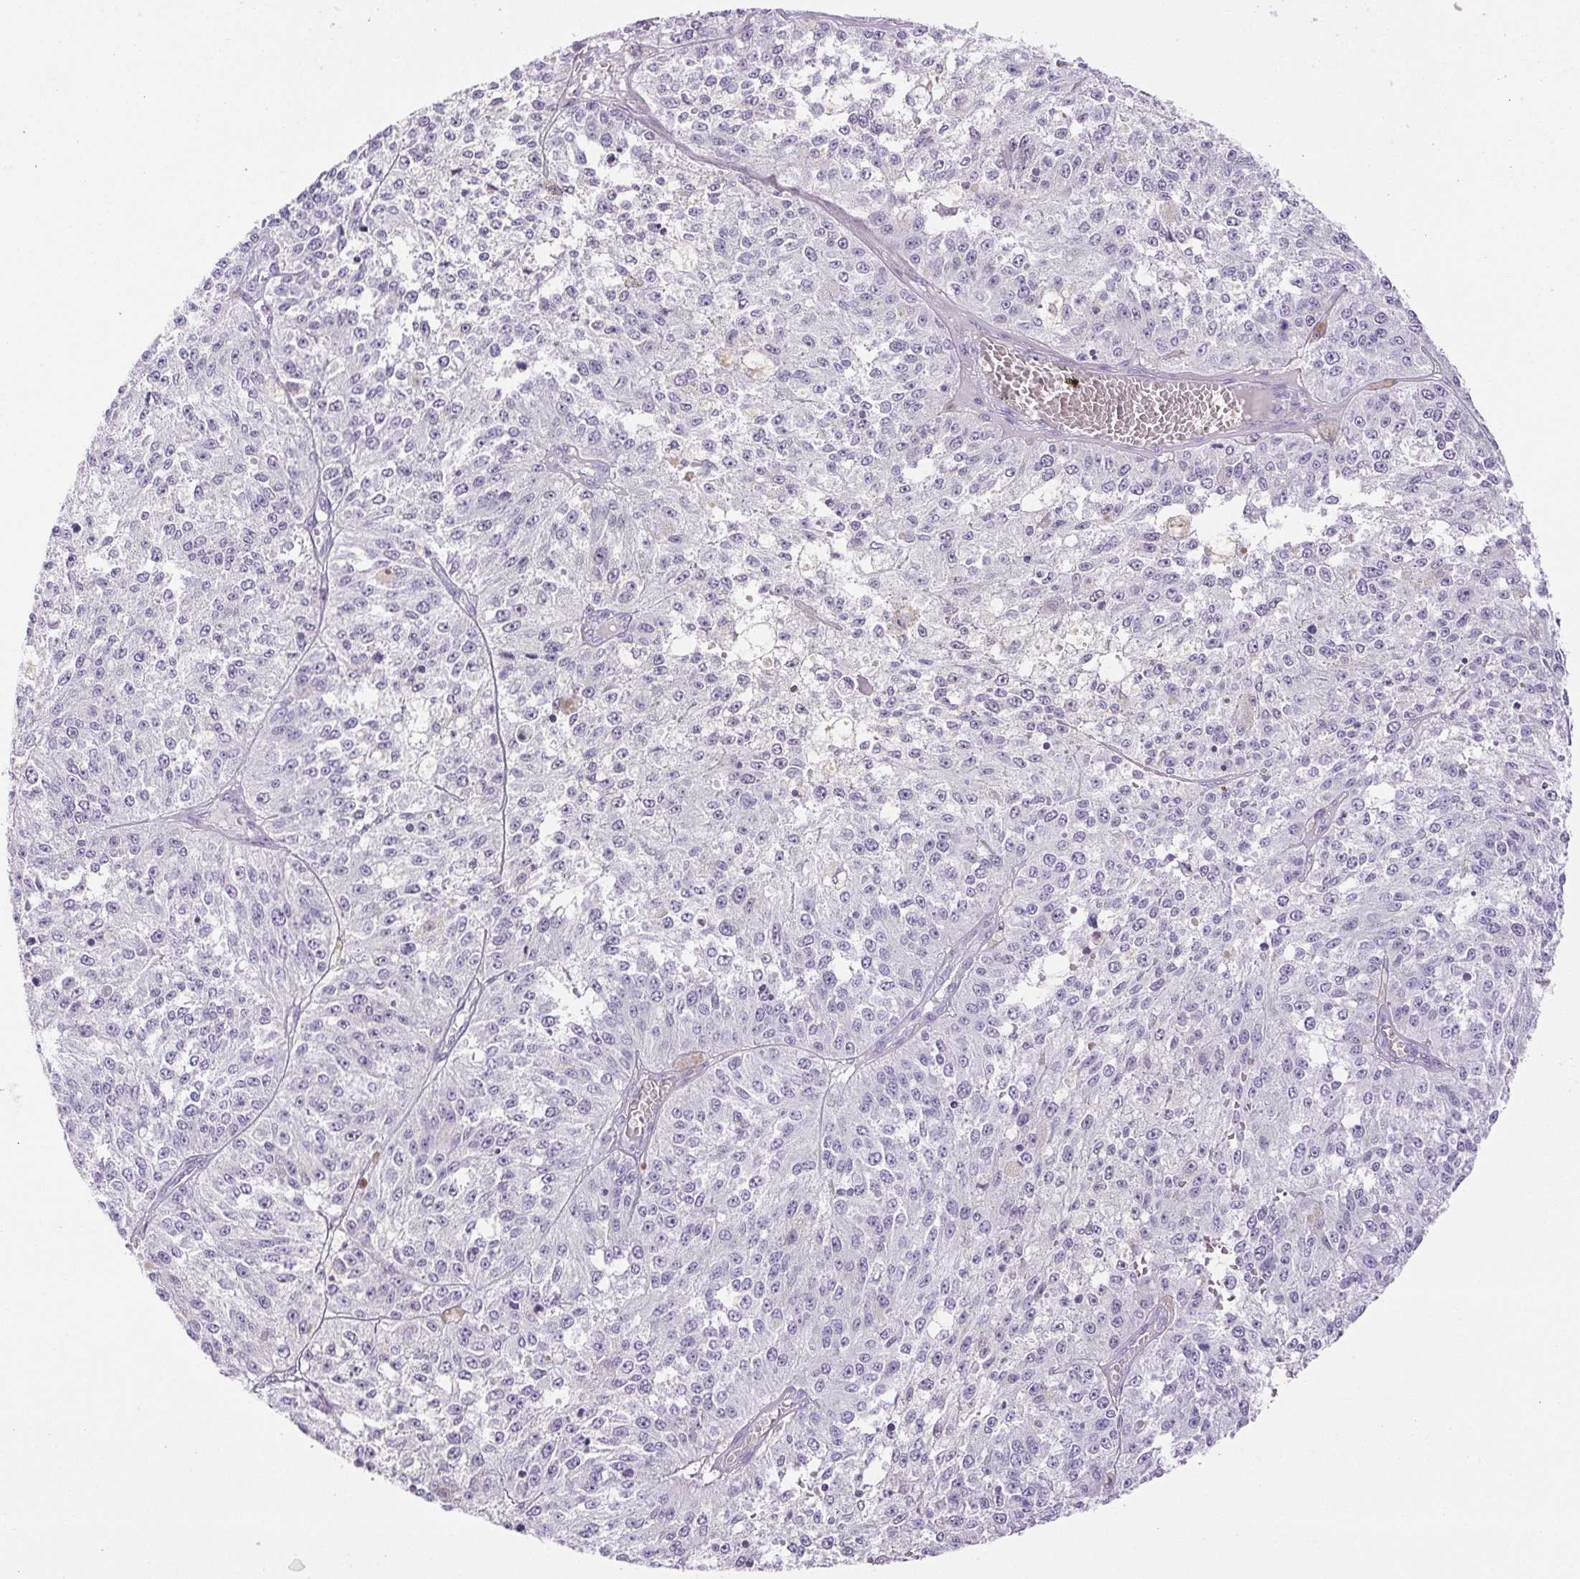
{"staining": {"intensity": "negative", "quantity": "none", "location": "none"}, "tissue": "melanoma", "cell_type": "Tumor cells", "image_type": "cancer", "snomed": [{"axis": "morphology", "description": "Malignant melanoma, Metastatic site"}, {"axis": "topography", "description": "Lymph node"}], "caption": "Photomicrograph shows no protein positivity in tumor cells of malignant melanoma (metastatic site) tissue.", "gene": "HLA-G", "patient": {"sex": "female", "age": 64}}